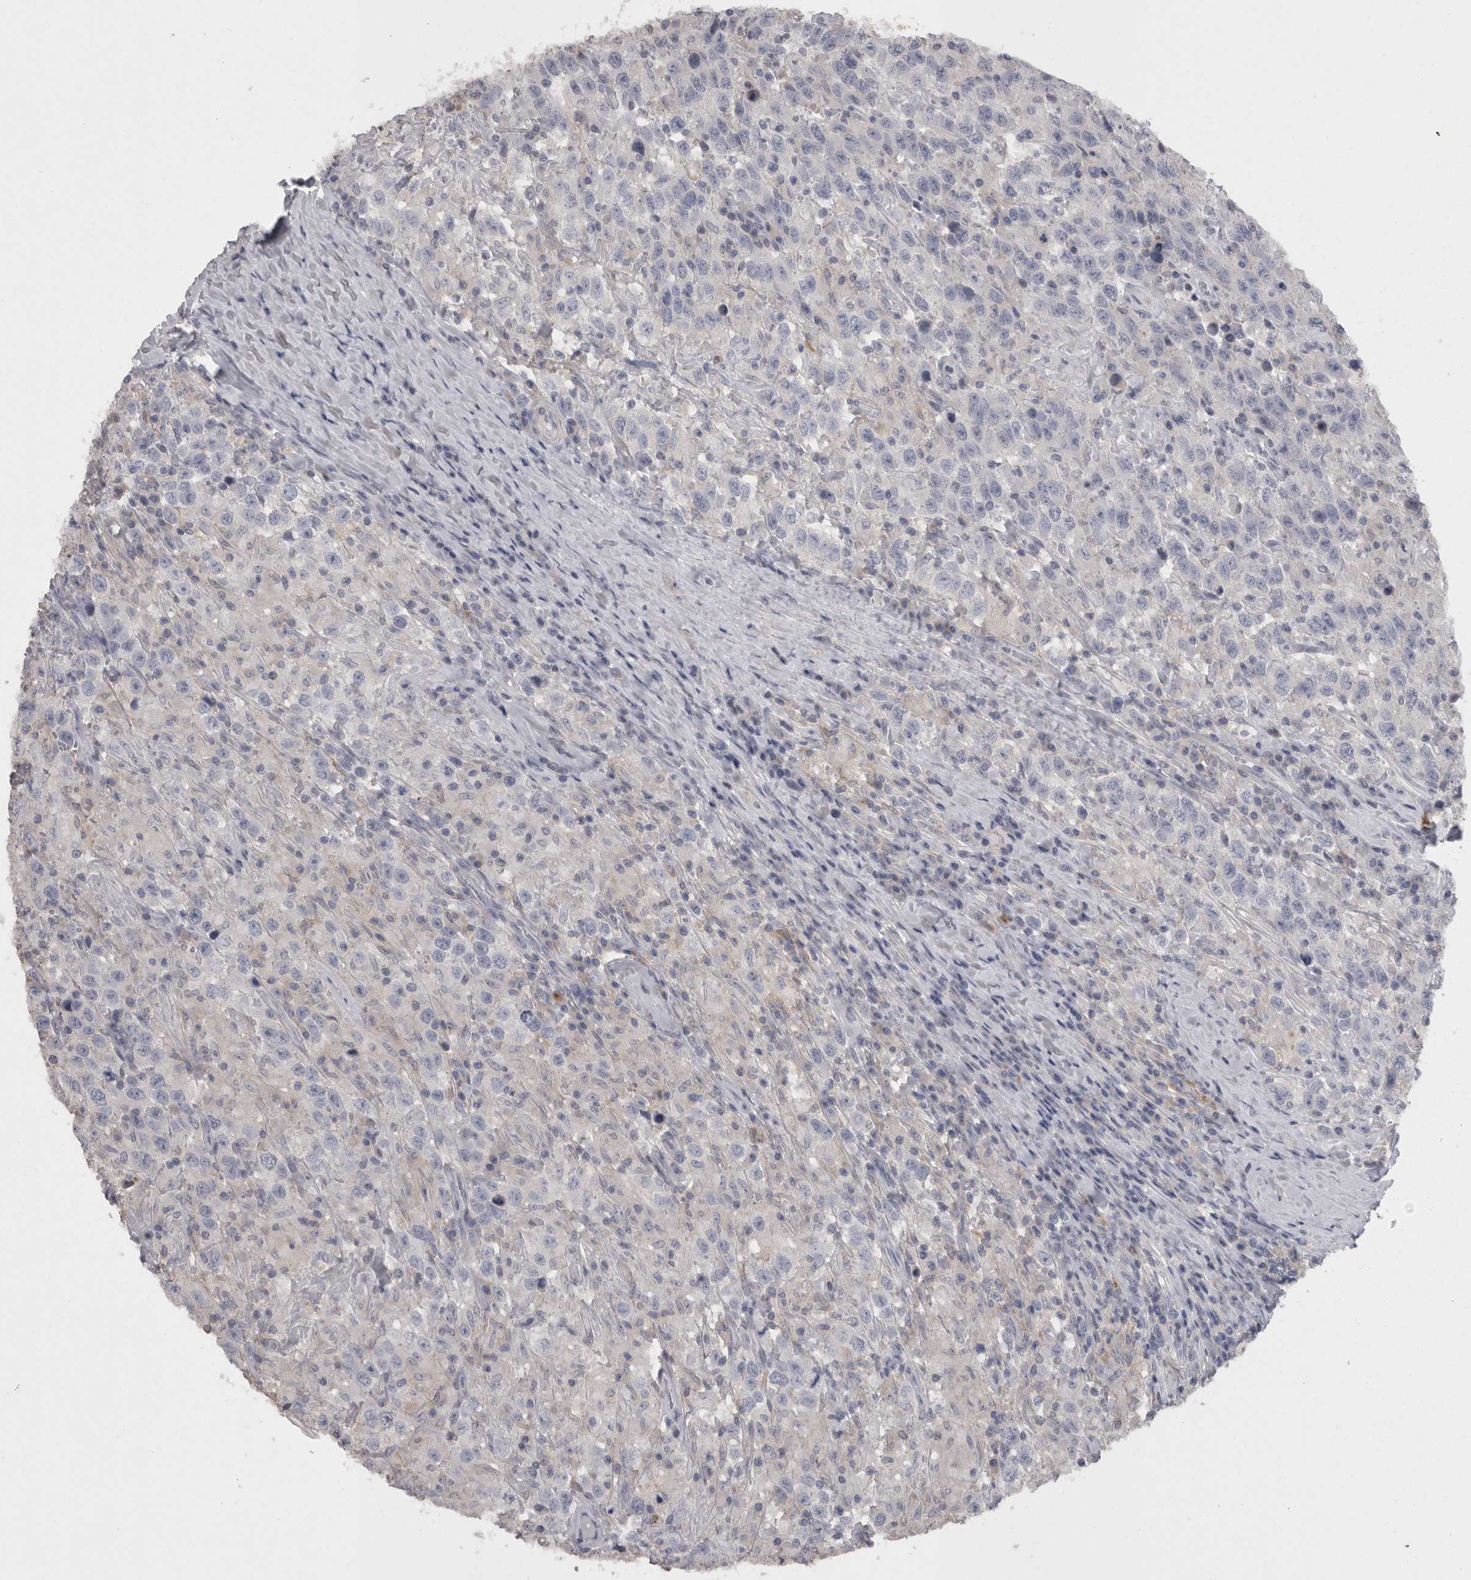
{"staining": {"intensity": "negative", "quantity": "none", "location": "none"}, "tissue": "testis cancer", "cell_type": "Tumor cells", "image_type": "cancer", "snomed": [{"axis": "morphology", "description": "Seminoma, NOS"}, {"axis": "topography", "description": "Testis"}], "caption": "The histopathology image displays no staining of tumor cells in testis cancer.", "gene": "CAMK2D", "patient": {"sex": "male", "age": 41}}